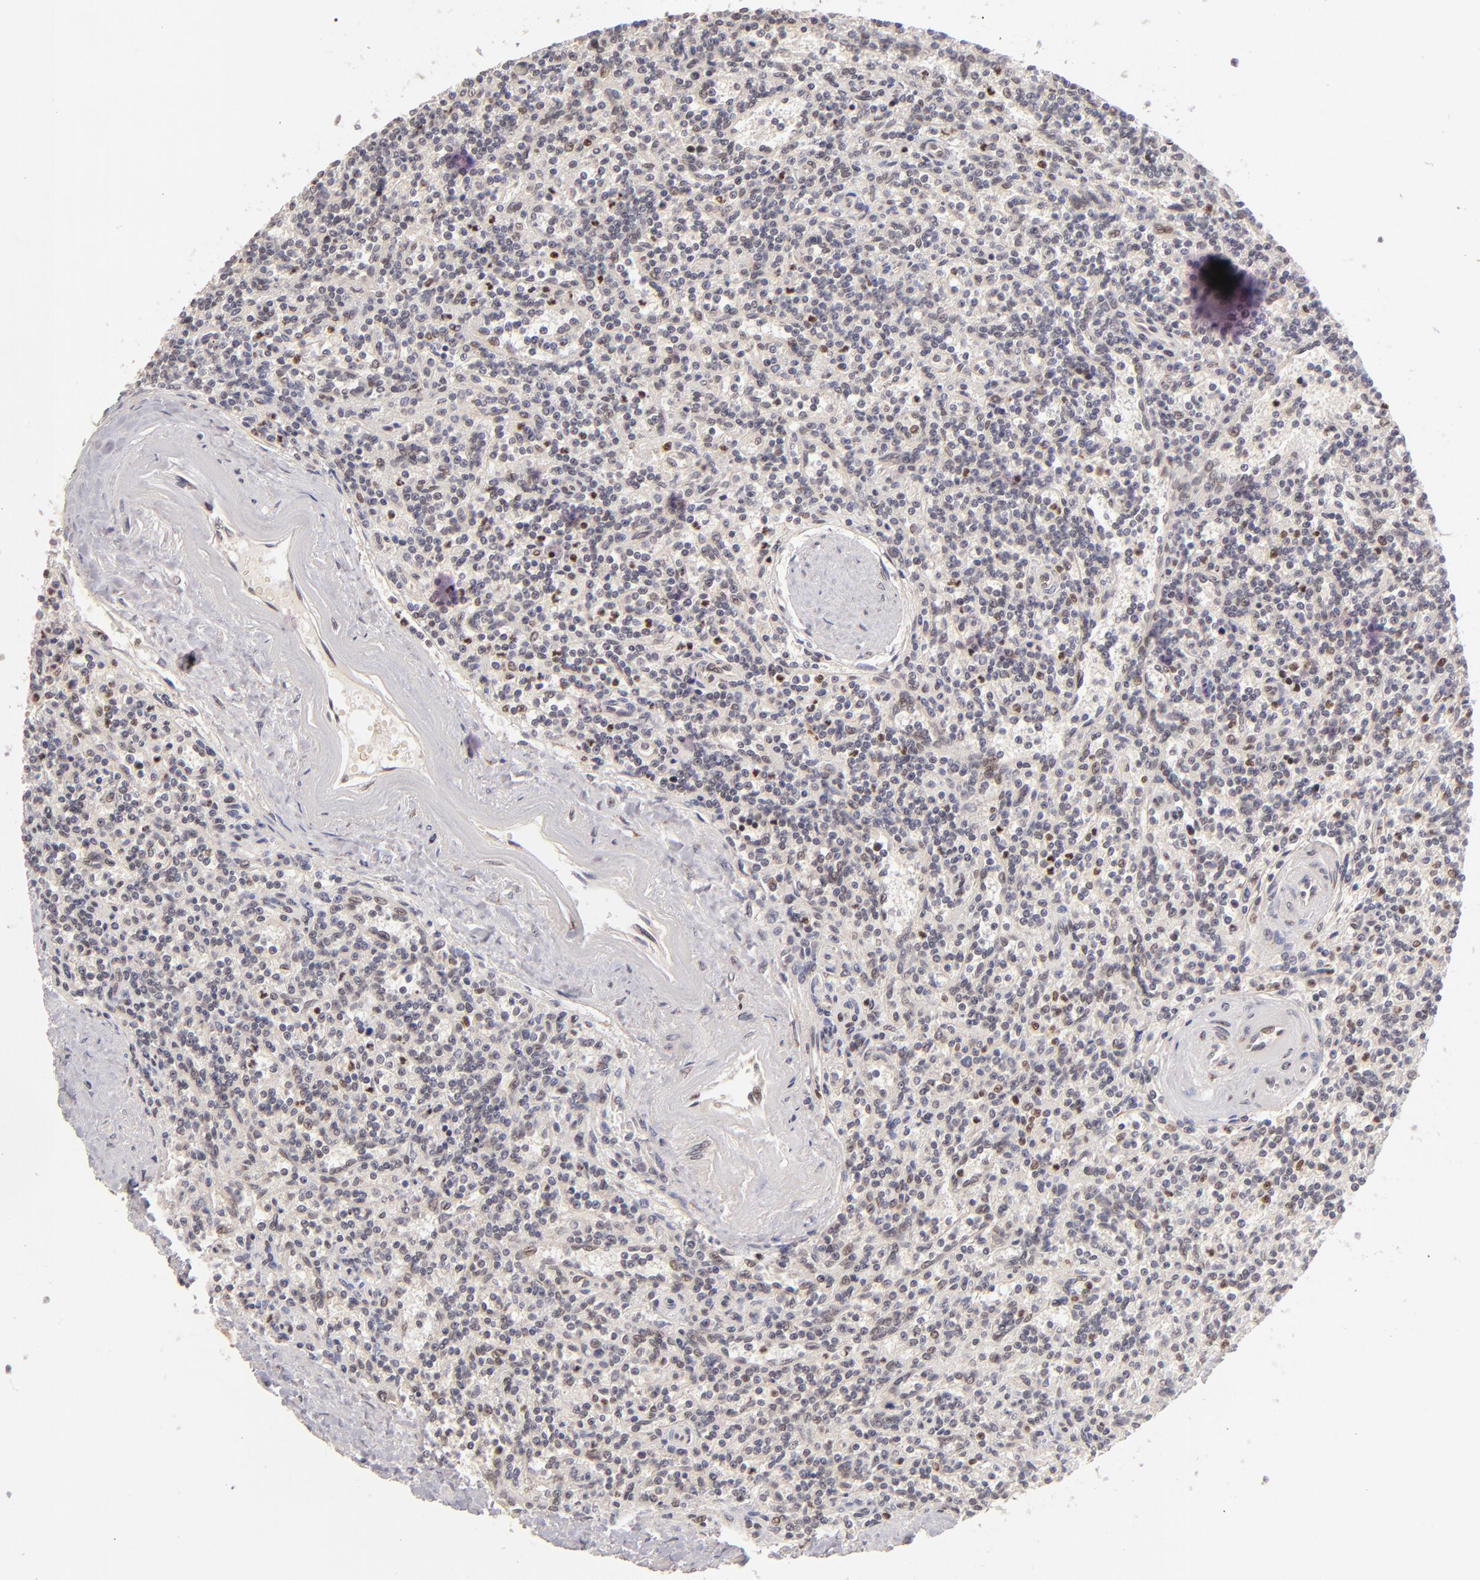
{"staining": {"intensity": "weak", "quantity": "<25%", "location": "nuclear"}, "tissue": "lymphoma", "cell_type": "Tumor cells", "image_type": "cancer", "snomed": [{"axis": "morphology", "description": "Malignant lymphoma, non-Hodgkin's type, Low grade"}, {"axis": "topography", "description": "Spleen"}], "caption": "Tumor cells show no significant protein staining in lymphoma.", "gene": "NFE2", "patient": {"sex": "male", "age": 73}}